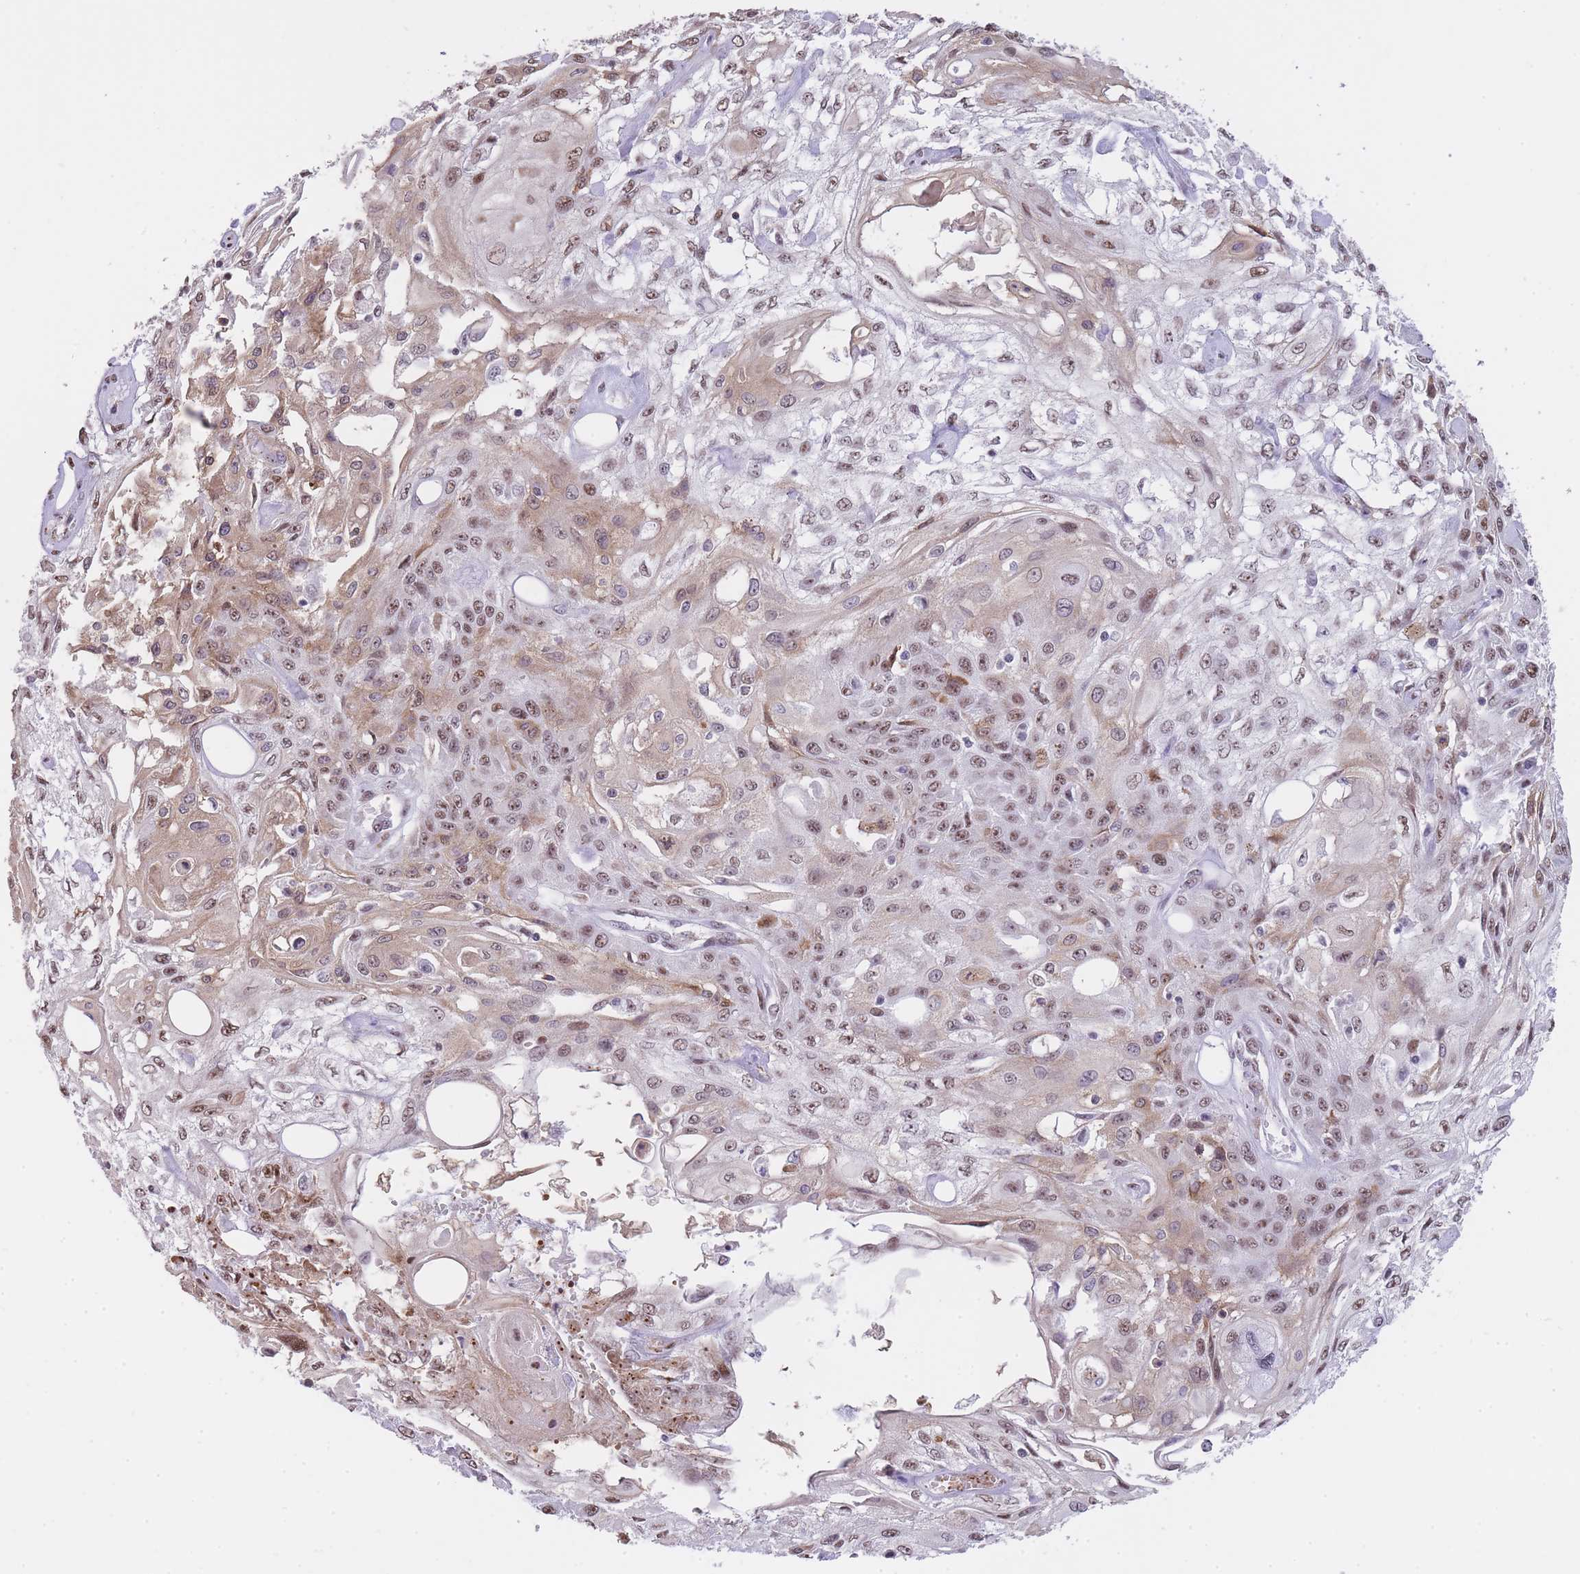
{"staining": {"intensity": "moderate", "quantity": "25%-75%", "location": "nuclear"}, "tissue": "skin cancer", "cell_type": "Tumor cells", "image_type": "cancer", "snomed": [{"axis": "morphology", "description": "Squamous cell carcinoma, NOS"}, {"axis": "morphology", "description": "Squamous cell carcinoma, metastatic, NOS"}, {"axis": "topography", "description": "Skin"}, {"axis": "topography", "description": "Lymph node"}], "caption": "A medium amount of moderate nuclear staining is present in approximately 25%-75% of tumor cells in metastatic squamous cell carcinoma (skin) tissue. The protein is shown in brown color, while the nuclei are stained blue.", "gene": "EVC2", "patient": {"sex": "male", "age": 75}}